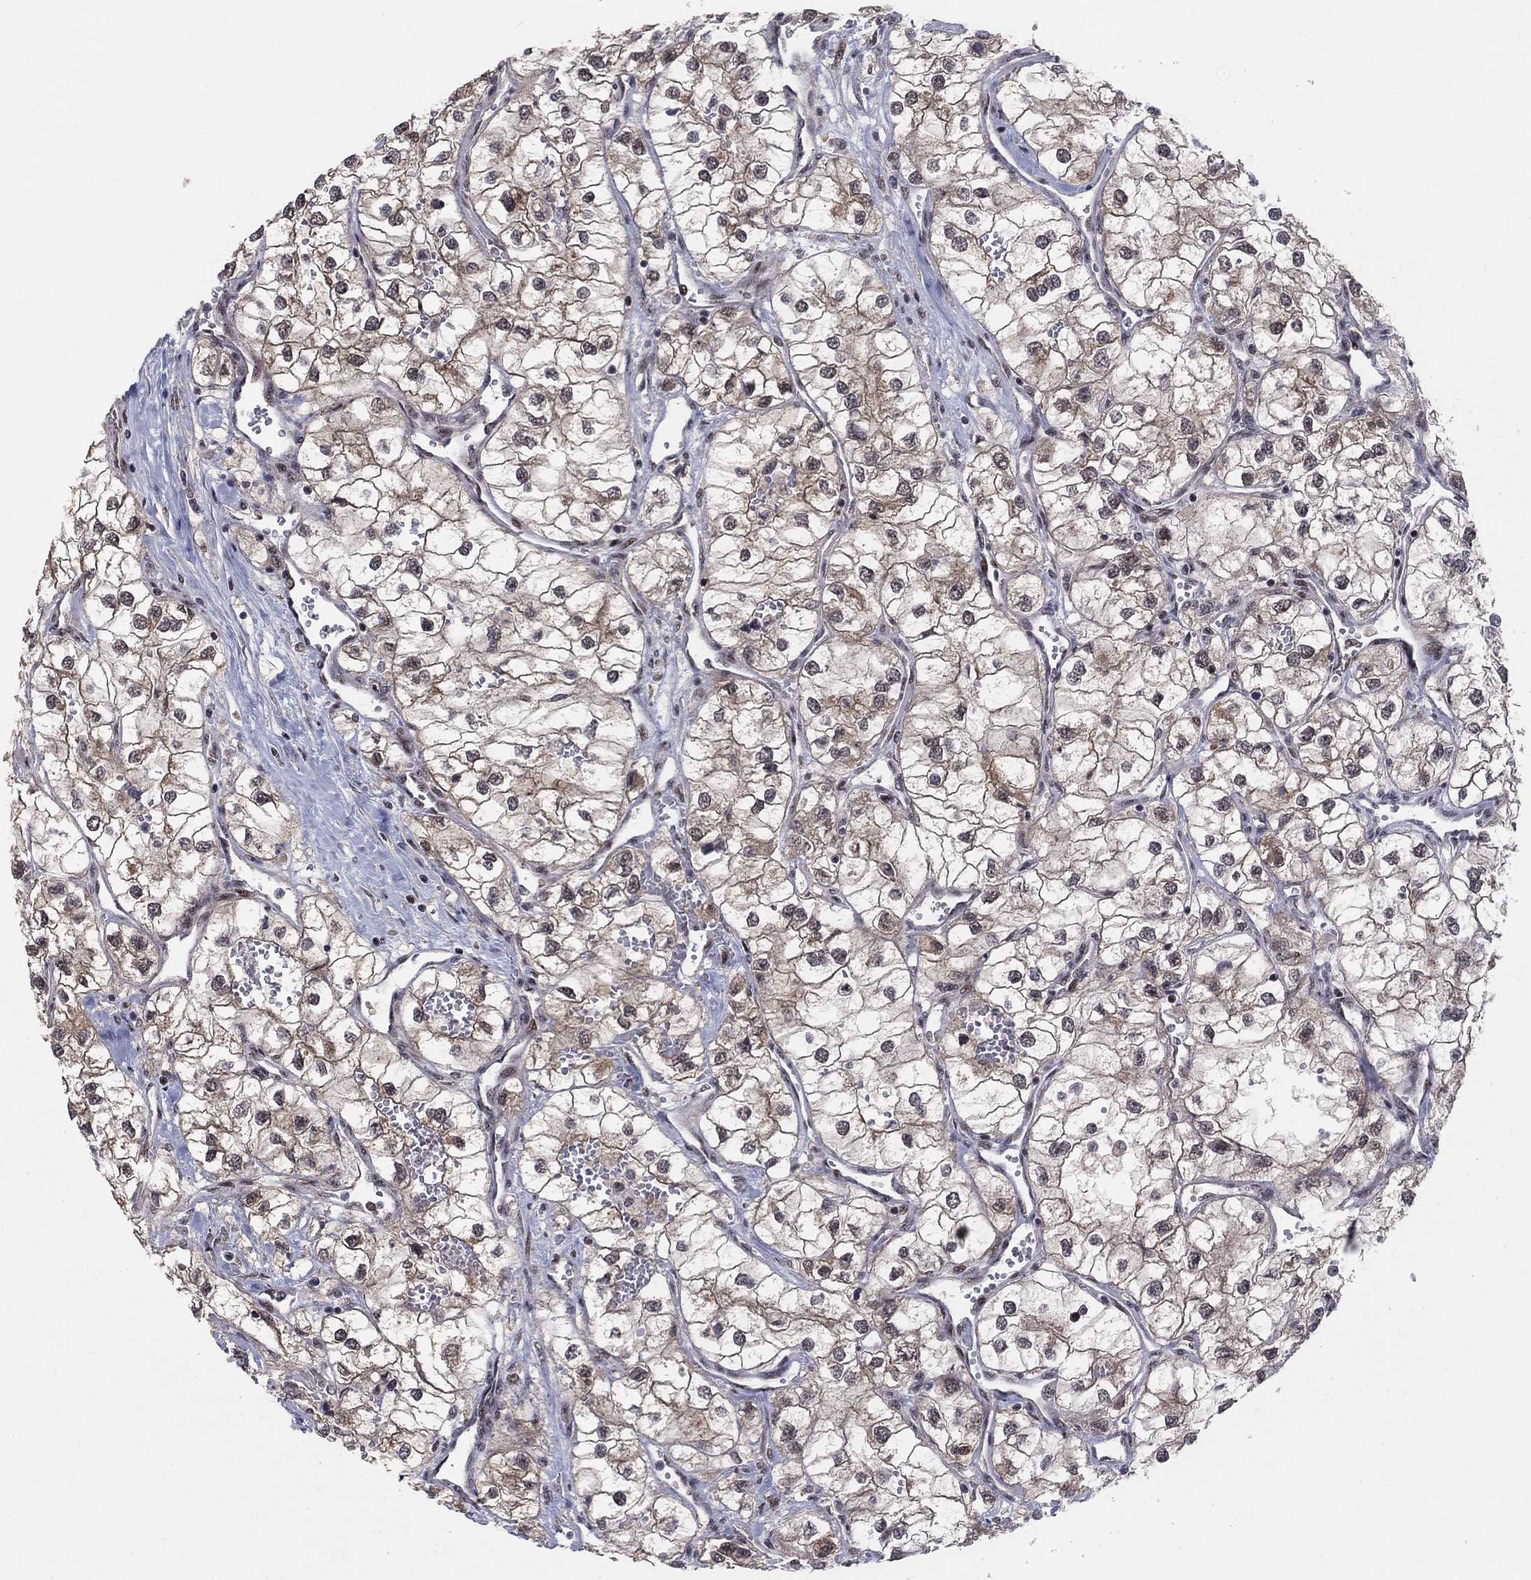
{"staining": {"intensity": "moderate", "quantity": ">75%", "location": "cytoplasmic/membranous"}, "tissue": "renal cancer", "cell_type": "Tumor cells", "image_type": "cancer", "snomed": [{"axis": "morphology", "description": "Adenocarcinoma, NOS"}, {"axis": "topography", "description": "Kidney"}], "caption": "Protein staining reveals moderate cytoplasmic/membranous positivity in about >75% of tumor cells in renal cancer (adenocarcinoma). The staining was performed using DAB (3,3'-diaminobenzidine) to visualize the protein expression in brown, while the nuclei were stained in blue with hematoxylin (Magnification: 20x).", "gene": "ZNF395", "patient": {"sex": "male", "age": 59}}